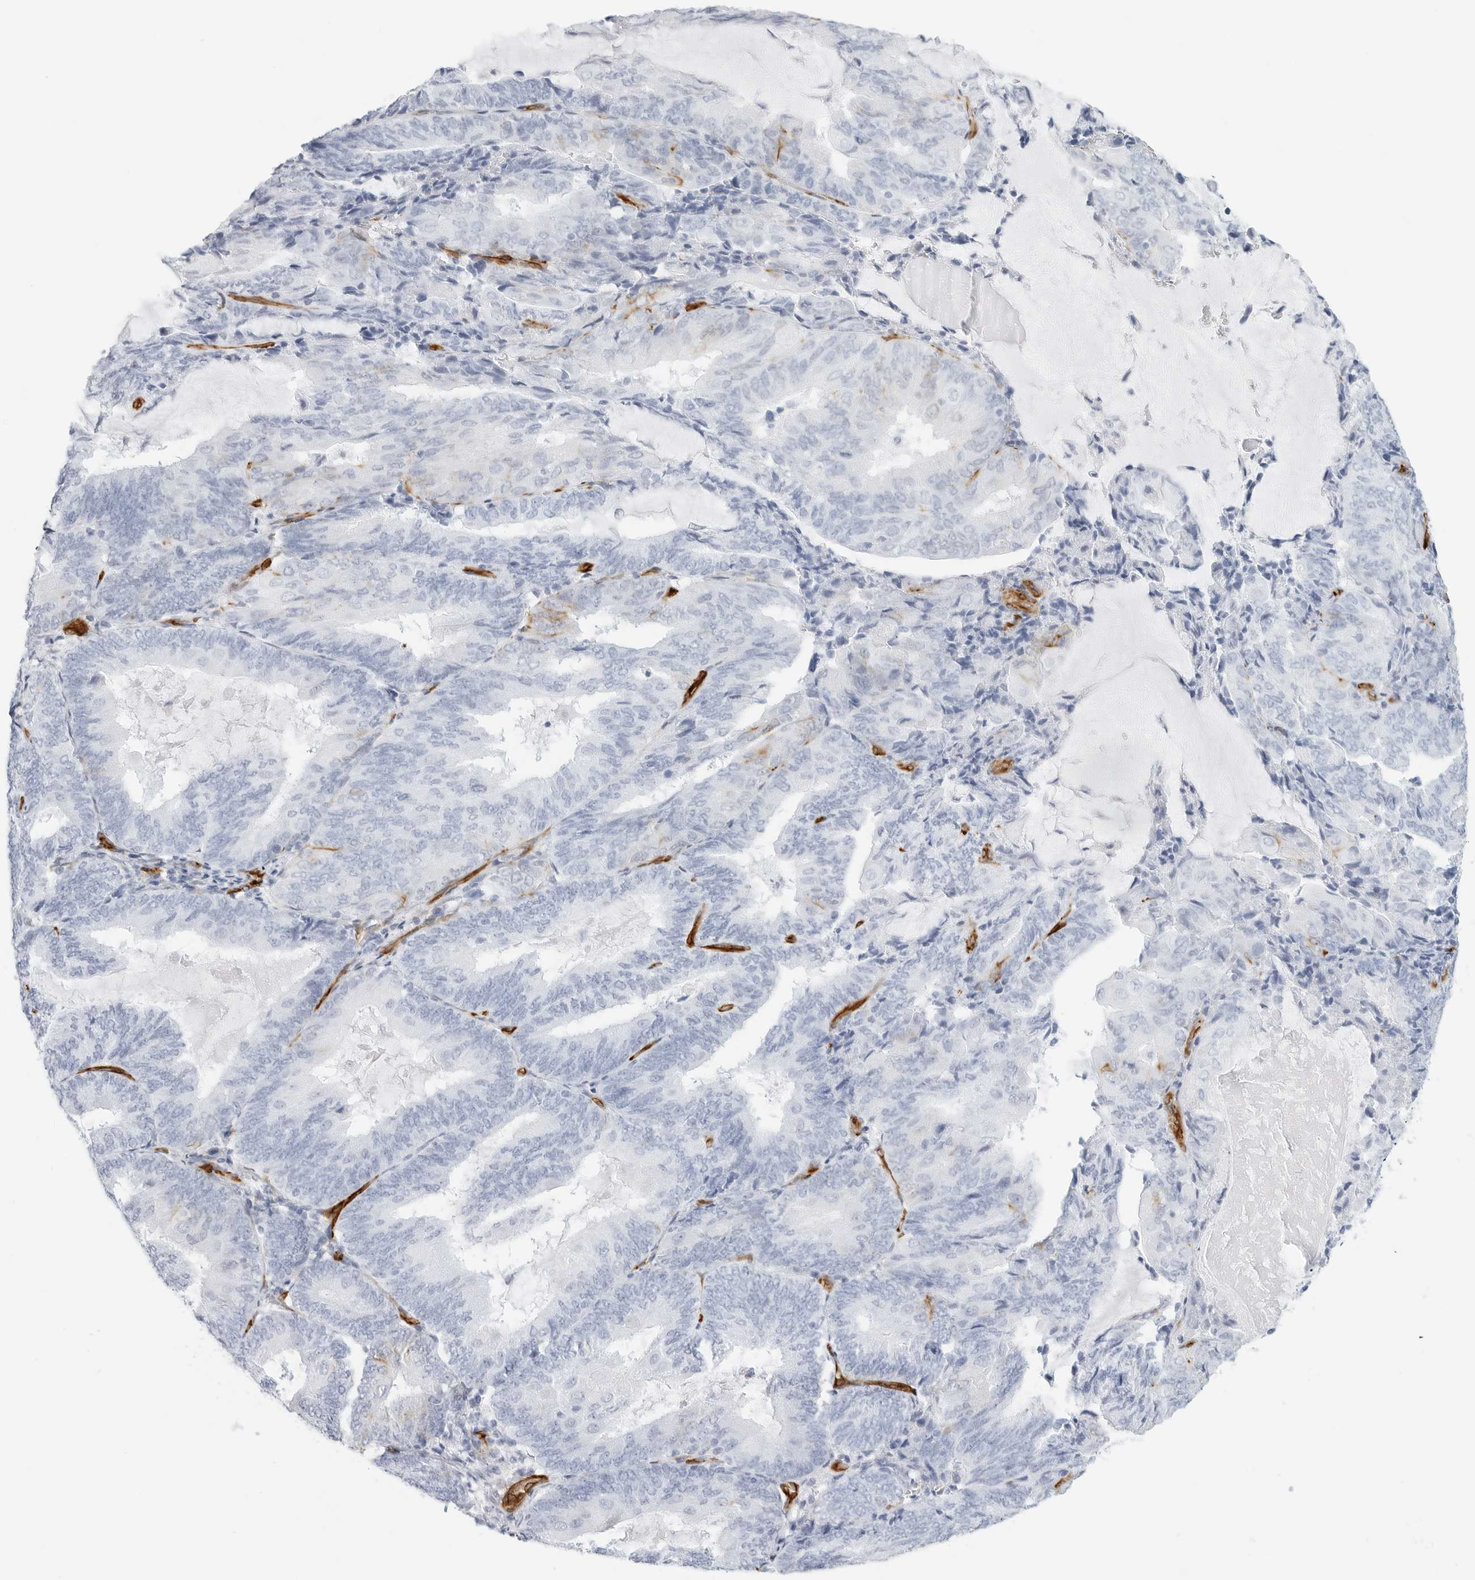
{"staining": {"intensity": "negative", "quantity": "none", "location": "none"}, "tissue": "endometrial cancer", "cell_type": "Tumor cells", "image_type": "cancer", "snomed": [{"axis": "morphology", "description": "Adenocarcinoma, NOS"}, {"axis": "topography", "description": "Endometrium"}], "caption": "Tumor cells show no significant staining in adenocarcinoma (endometrial). (DAB (3,3'-diaminobenzidine) IHC visualized using brightfield microscopy, high magnification).", "gene": "NES", "patient": {"sex": "female", "age": 81}}